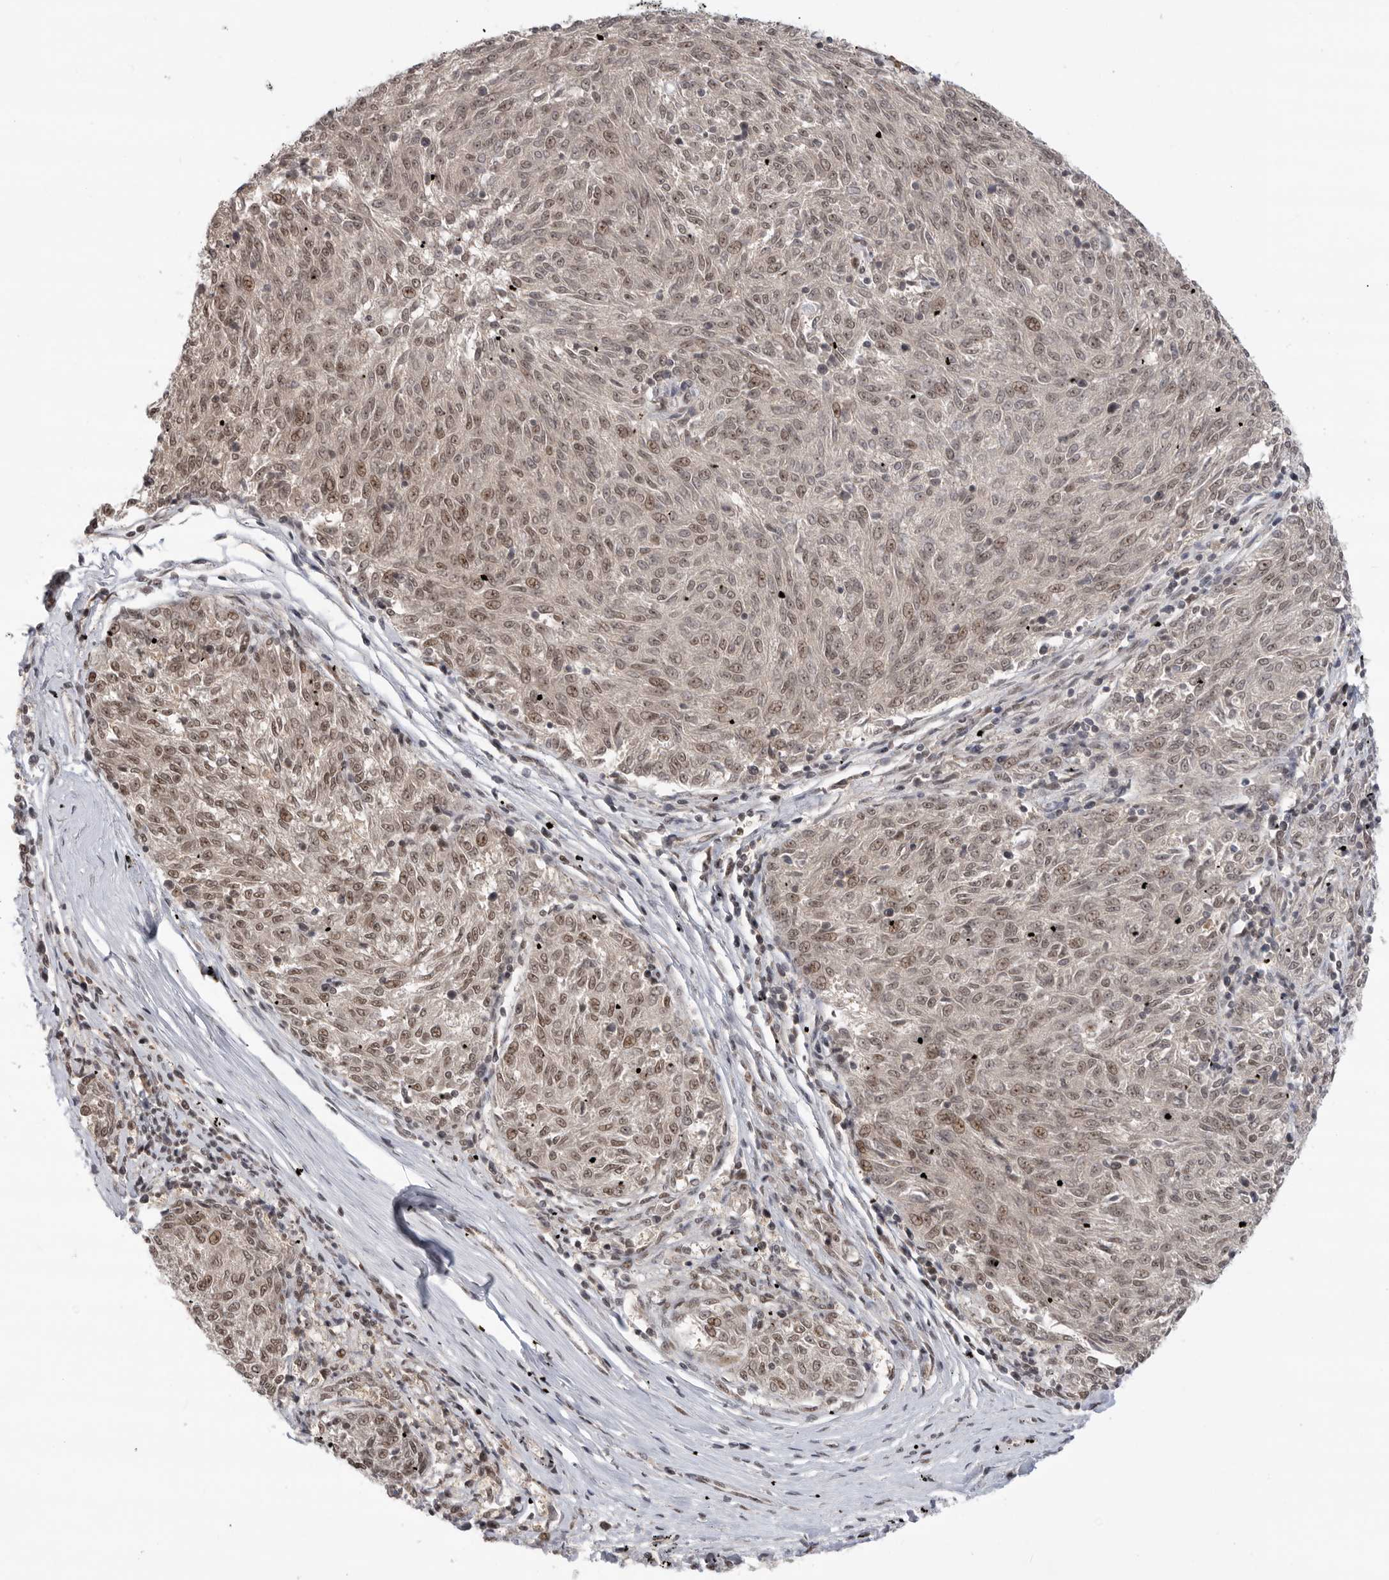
{"staining": {"intensity": "weak", "quantity": ">75%", "location": "nuclear"}, "tissue": "melanoma", "cell_type": "Tumor cells", "image_type": "cancer", "snomed": [{"axis": "morphology", "description": "Malignant melanoma, NOS"}, {"axis": "topography", "description": "Skin"}], "caption": "This image reveals immunohistochemistry (IHC) staining of melanoma, with low weak nuclear staining in approximately >75% of tumor cells.", "gene": "ZNF830", "patient": {"sex": "female", "age": 72}}